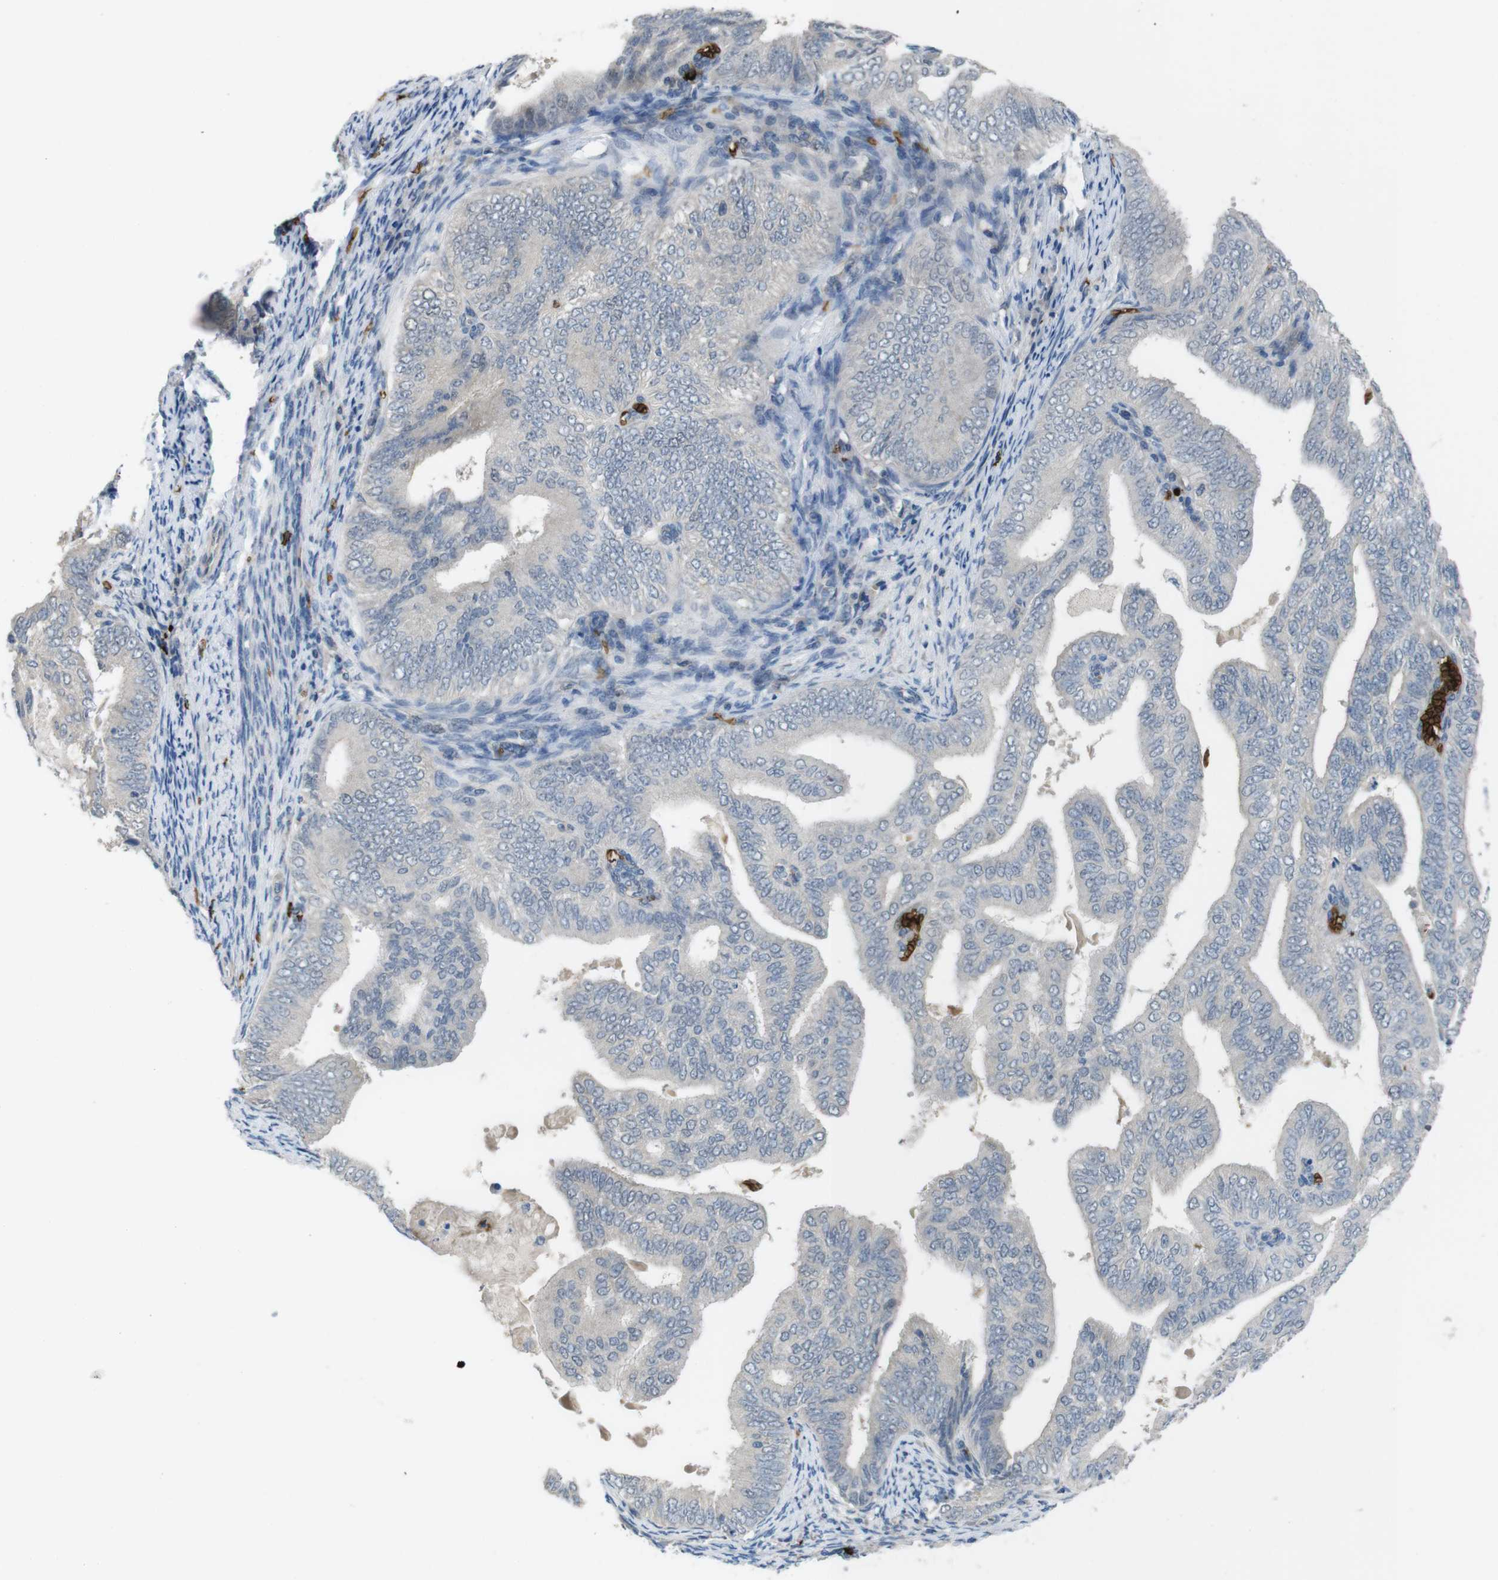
{"staining": {"intensity": "negative", "quantity": "none", "location": "none"}, "tissue": "endometrial cancer", "cell_type": "Tumor cells", "image_type": "cancer", "snomed": [{"axis": "morphology", "description": "Adenocarcinoma, NOS"}, {"axis": "topography", "description": "Endometrium"}], "caption": "The image demonstrates no significant staining in tumor cells of adenocarcinoma (endometrial).", "gene": "GYPA", "patient": {"sex": "female", "age": 58}}